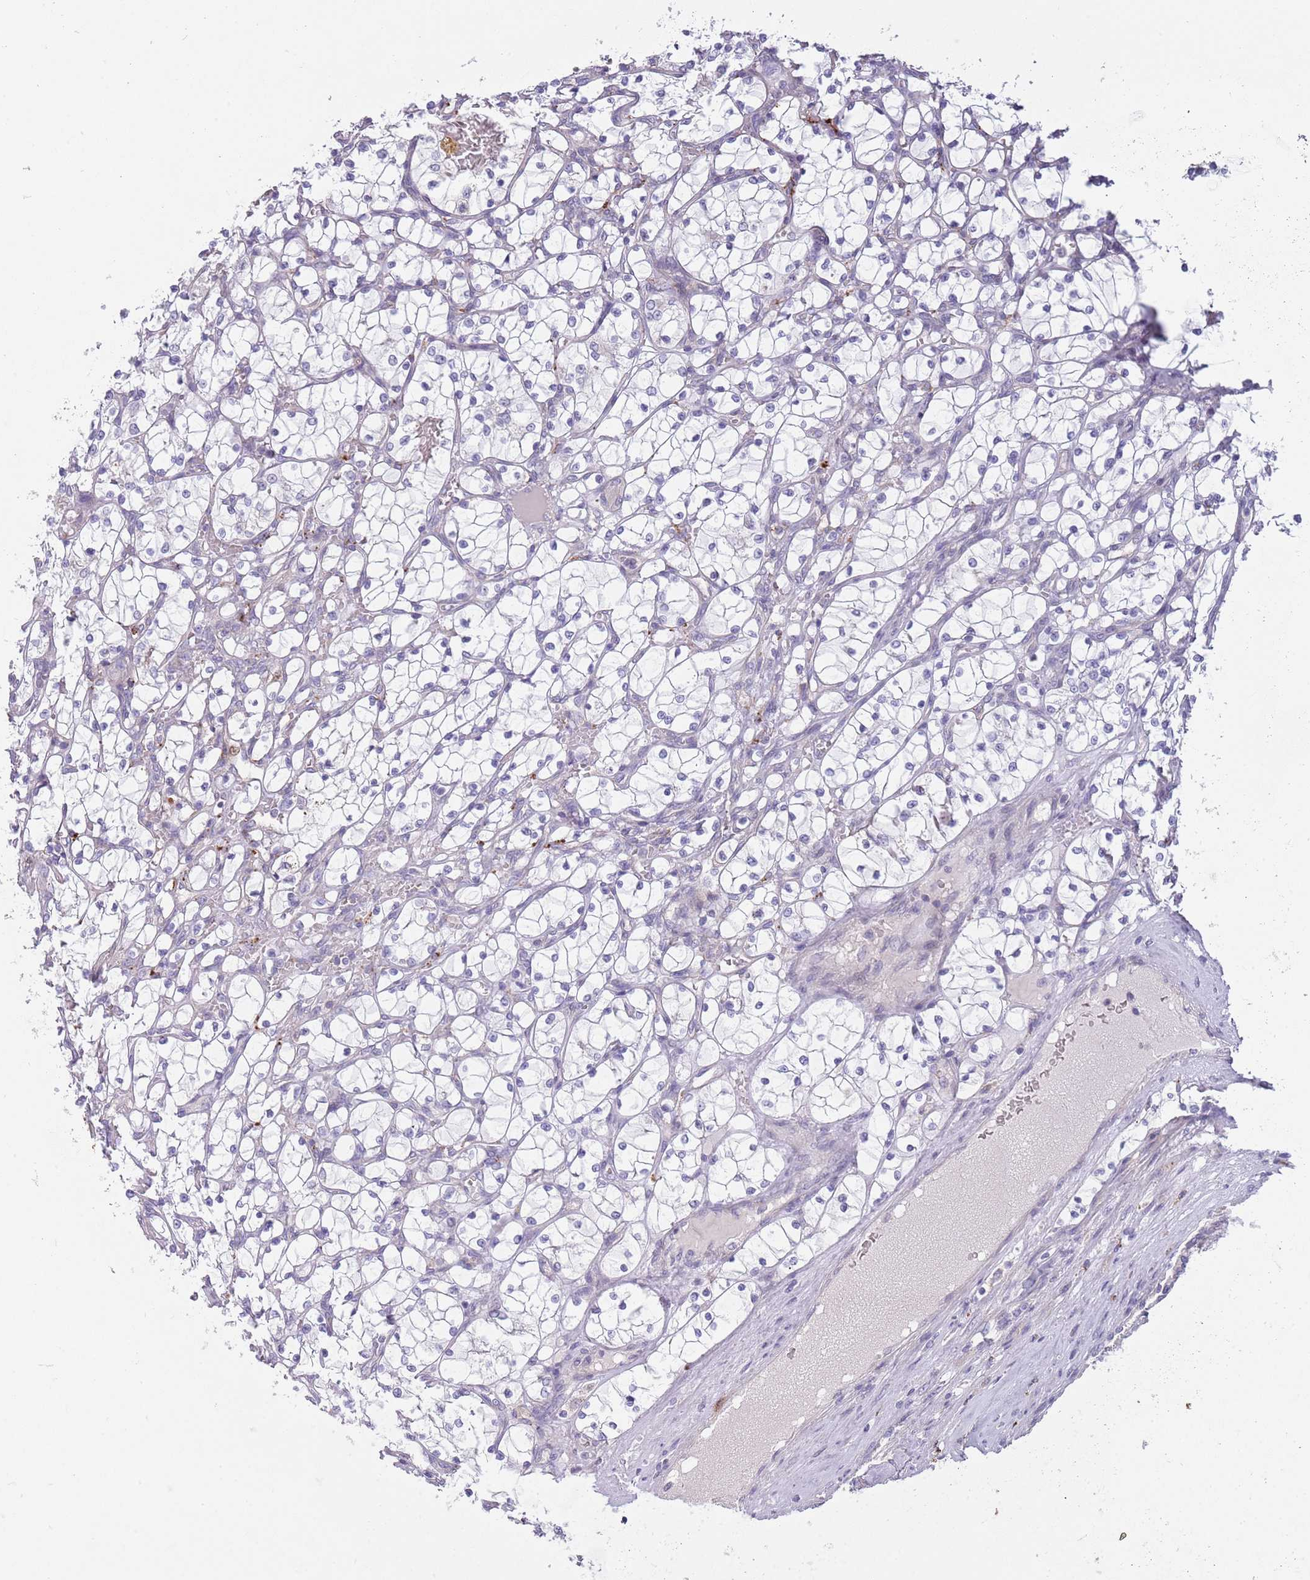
{"staining": {"intensity": "negative", "quantity": "none", "location": "none"}, "tissue": "renal cancer", "cell_type": "Tumor cells", "image_type": "cancer", "snomed": [{"axis": "morphology", "description": "Adenocarcinoma, NOS"}, {"axis": "topography", "description": "Kidney"}], "caption": "Immunohistochemistry of renal adenocarcinoma demonstrates no positivity in tumor cells. (DAB (3,3'-diaminobenzidine) IHC with hematoxylin counter stain).", "gene": "PIMREG", "patient": {"sex": "female", "age": 69}}